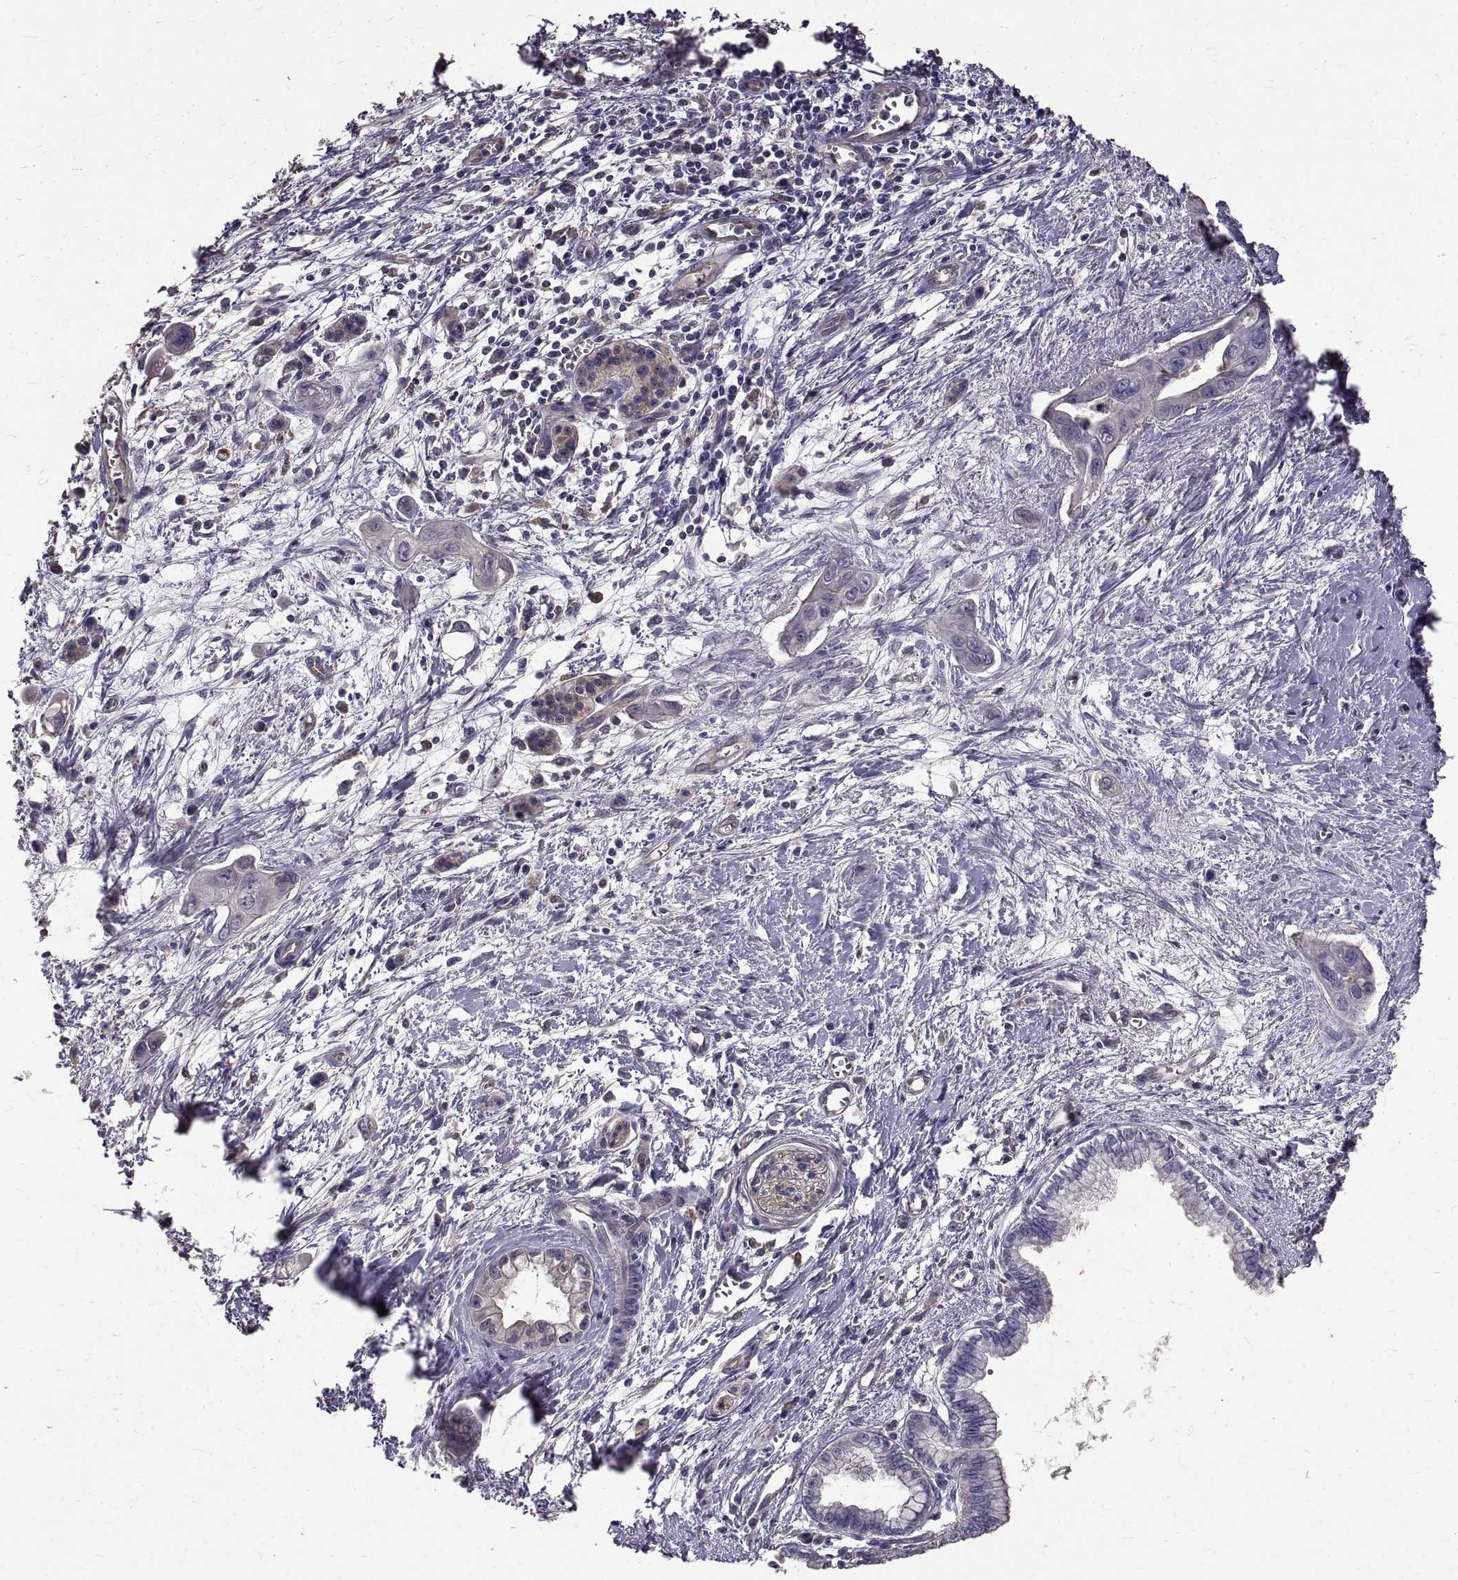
{"staining": {"intensity": "negative", "quantity": "none", "location": "none"}, "tissue": "pancreatic cancer", "cell_type": "Tumor cells", "image_type": "cancer", "snomed": [{"axis": "morphology", "description": "Adenocarcinoma, NOS"}, {"axis": "topography", "description": "Pancreas"}], "caption": "This photomicrograph is of pancreatic cancer (adenocarcinoma) stained with immunohistochemistry (IHC) to label a protein in brown with the nuclei are counter-stained blue. There is no expression in tumor cells.", "gene": "PEA15", "patient": {"sex": "male", "age": 60}}